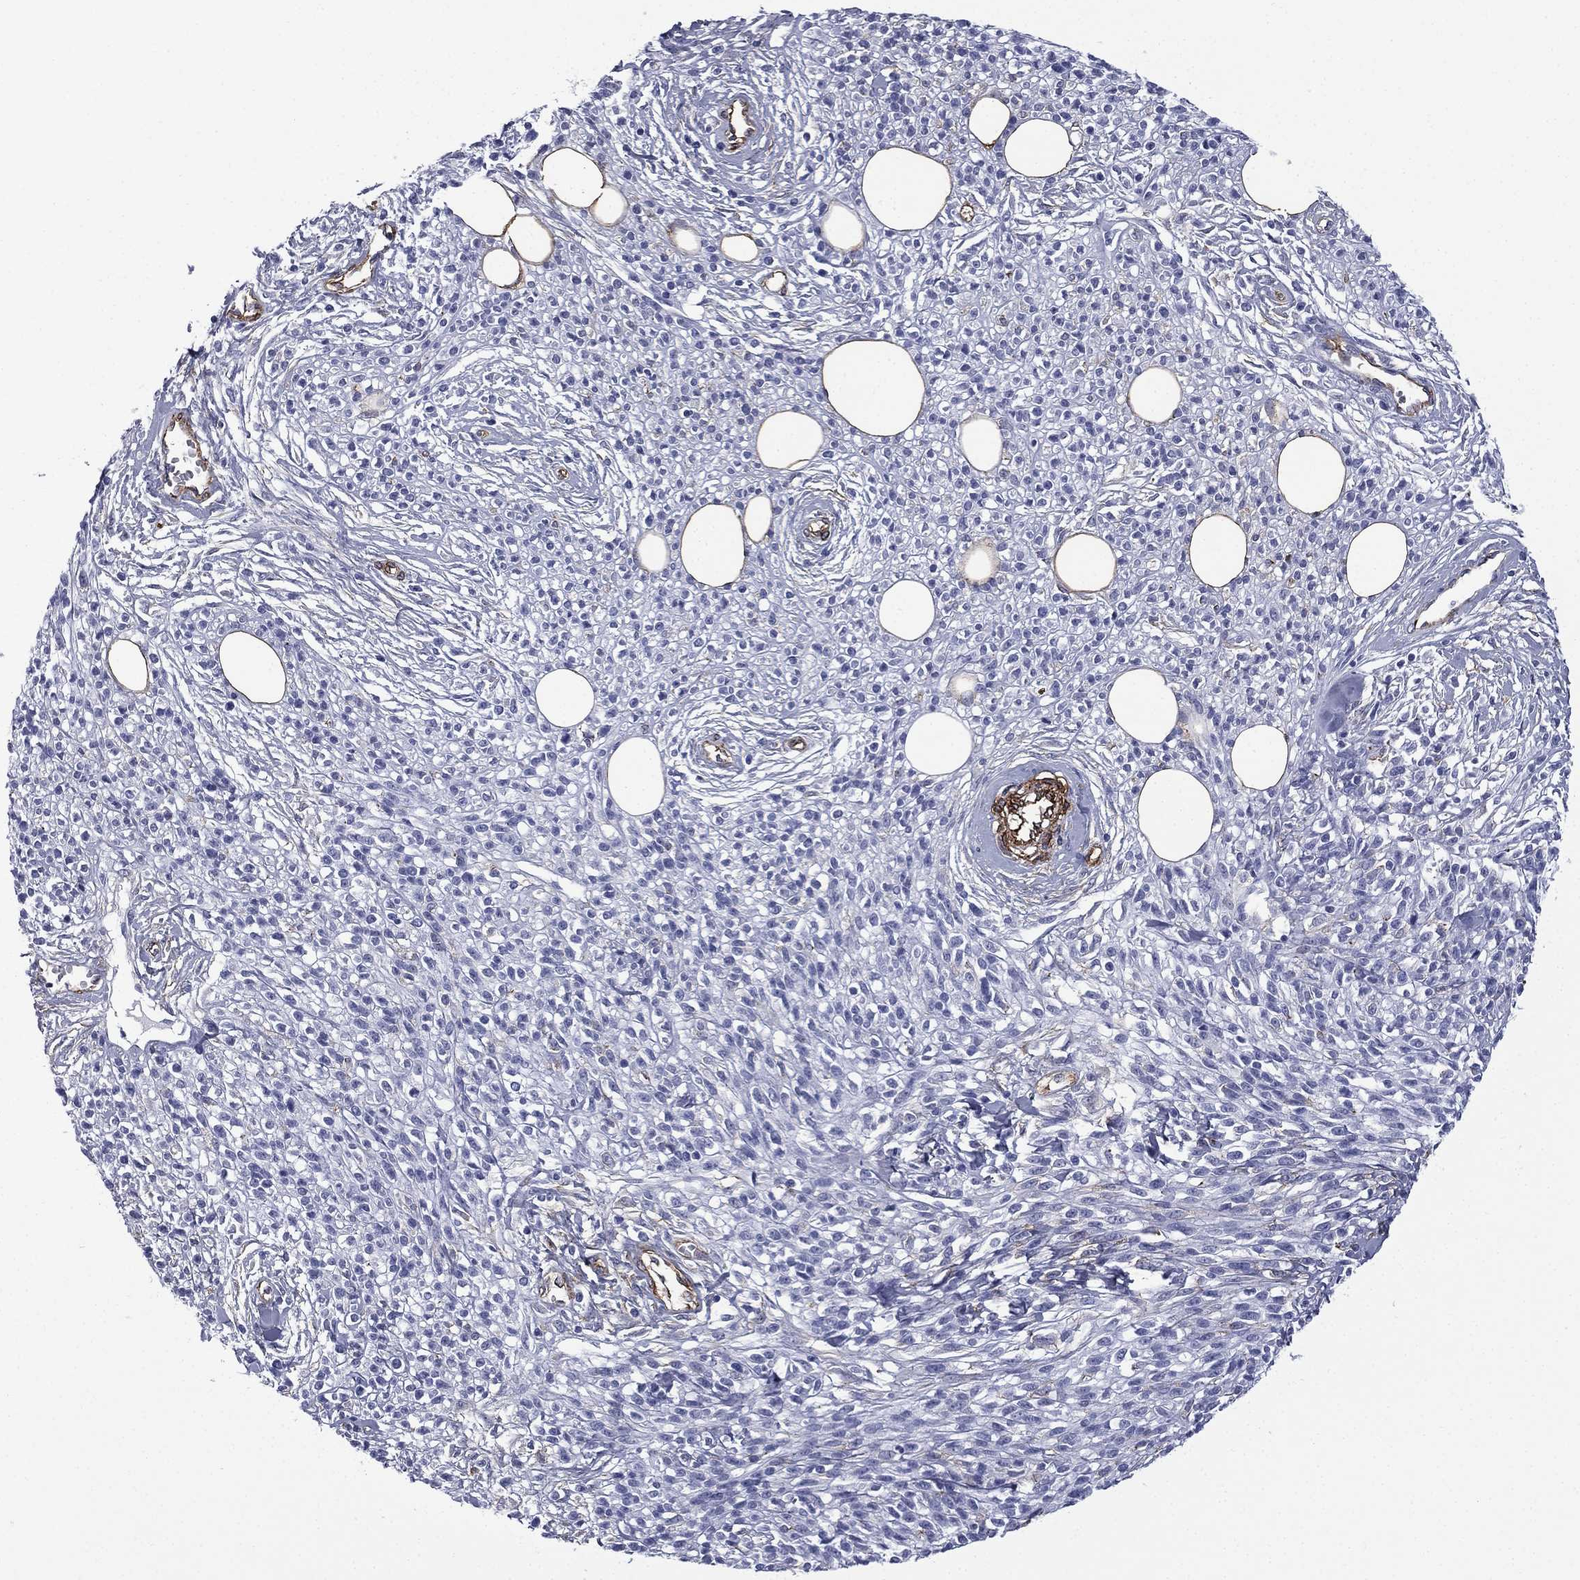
{"staining": {"intensity": "negative", "quantity": "none", "location": "none"}, "tissue": "melanoma", "cell_type": "Tumor cells", "image_type": "cancer", "snomed": [{"axis": "morphology", "description": "Malignant melanoma, NOS"}, {"axis": "topography", "description": "Skin"}, {"axis": "topography", "description": "Skin of trunk"}], "caption": "Tumor cells are negative for protein expression in human melanoma.", "gene": "CAVIN3", "patient": {"sex": "male", "age": 74}}